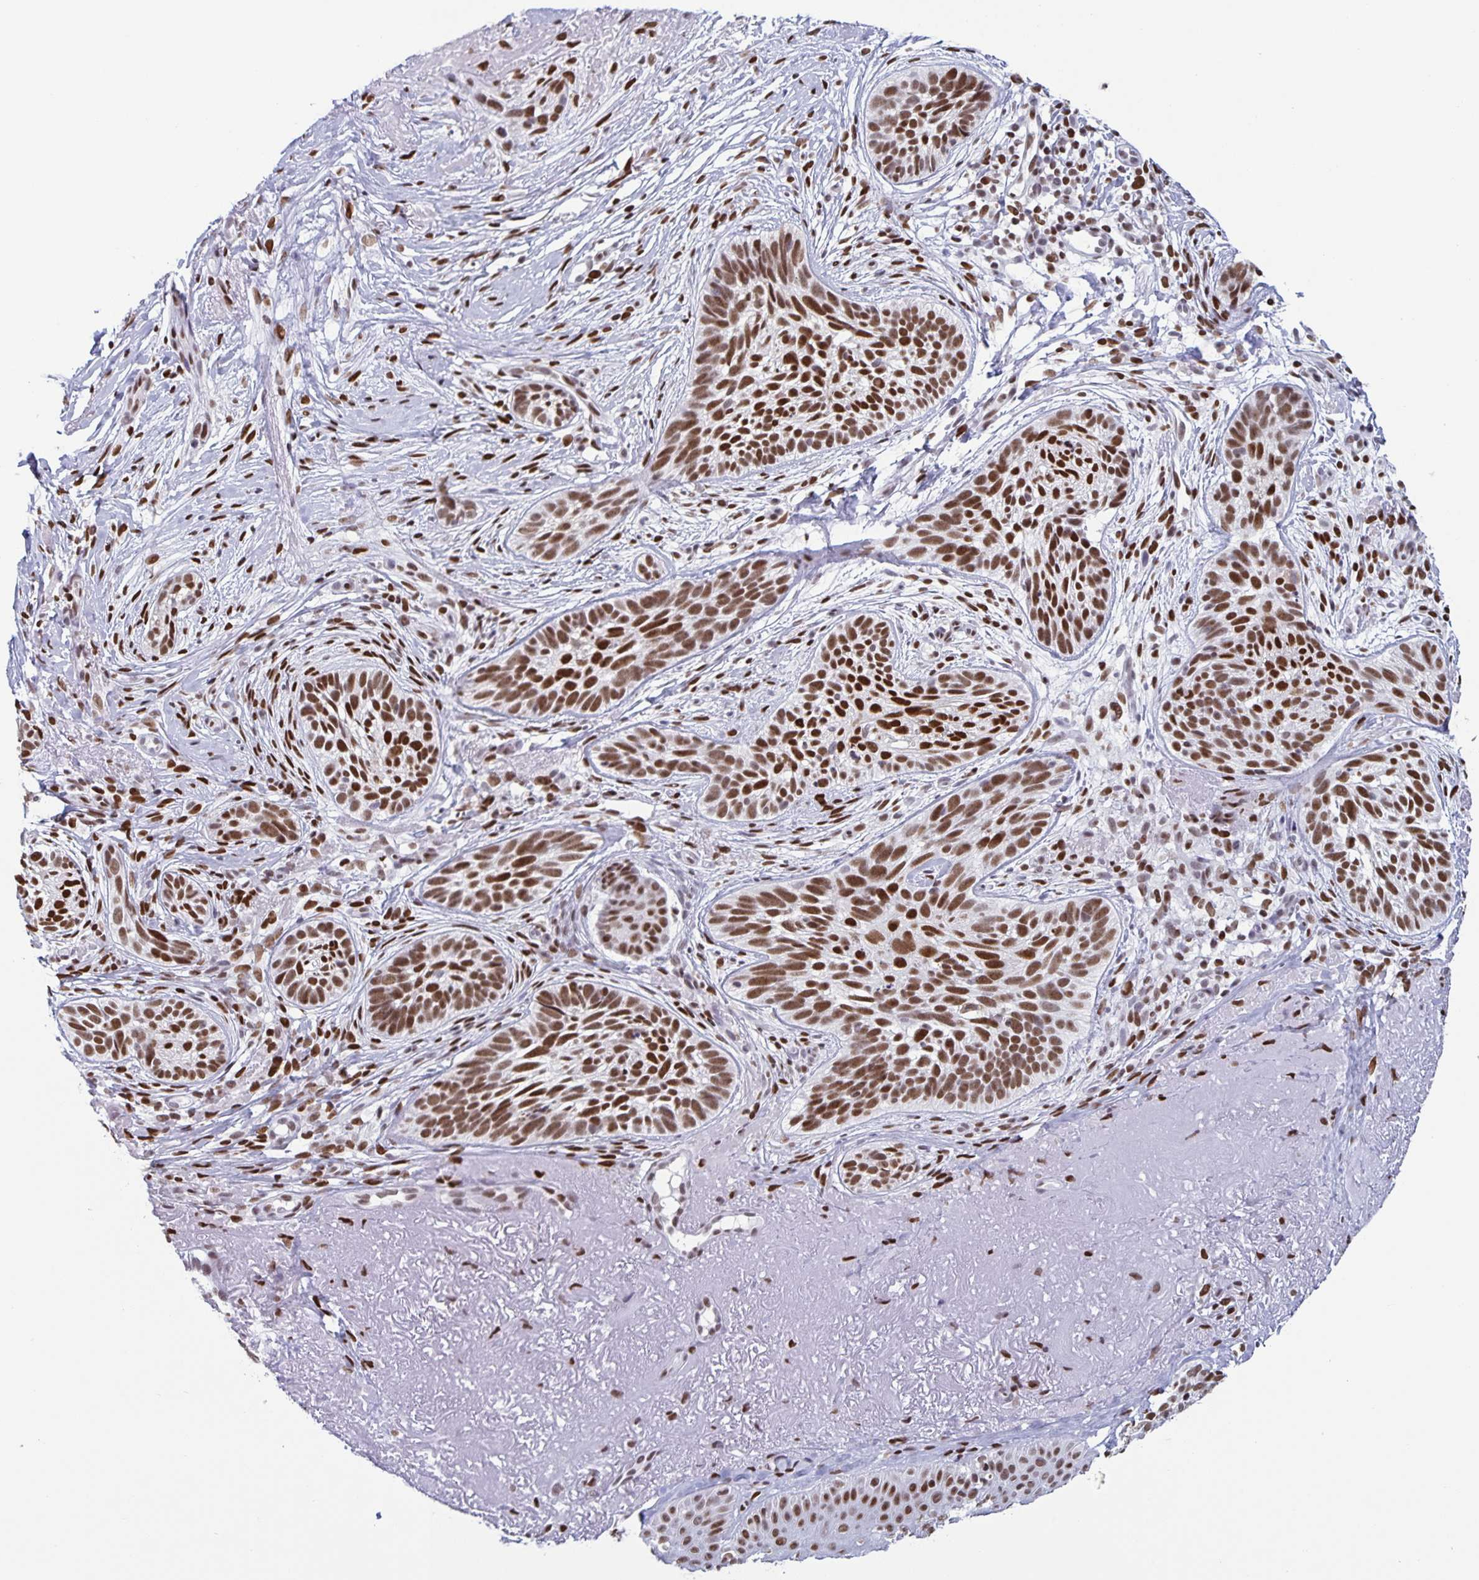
{"staining": {"intensity": "strong", "quantity": ">75%", "location": "nuclear"}, "tissue": "skin cancer", "cell_type": "Tumor cells", "image_type": "cancer", "snomed": [{"axis": "morphology", "description": "Basal cell carcinoma"}, {"axis": "morphology", "description": "BCC, high aggressive"}, {"axis": "topography", "description": "Skin"}], "caption": "The histopathology image demonstrates a brown stain indicating the presence of a protein in the nuclear of tumor cells in skin cancer (basal cell carcinoma).", "gene": "JUND", "patient": {"sex": "female", "age": 86}}